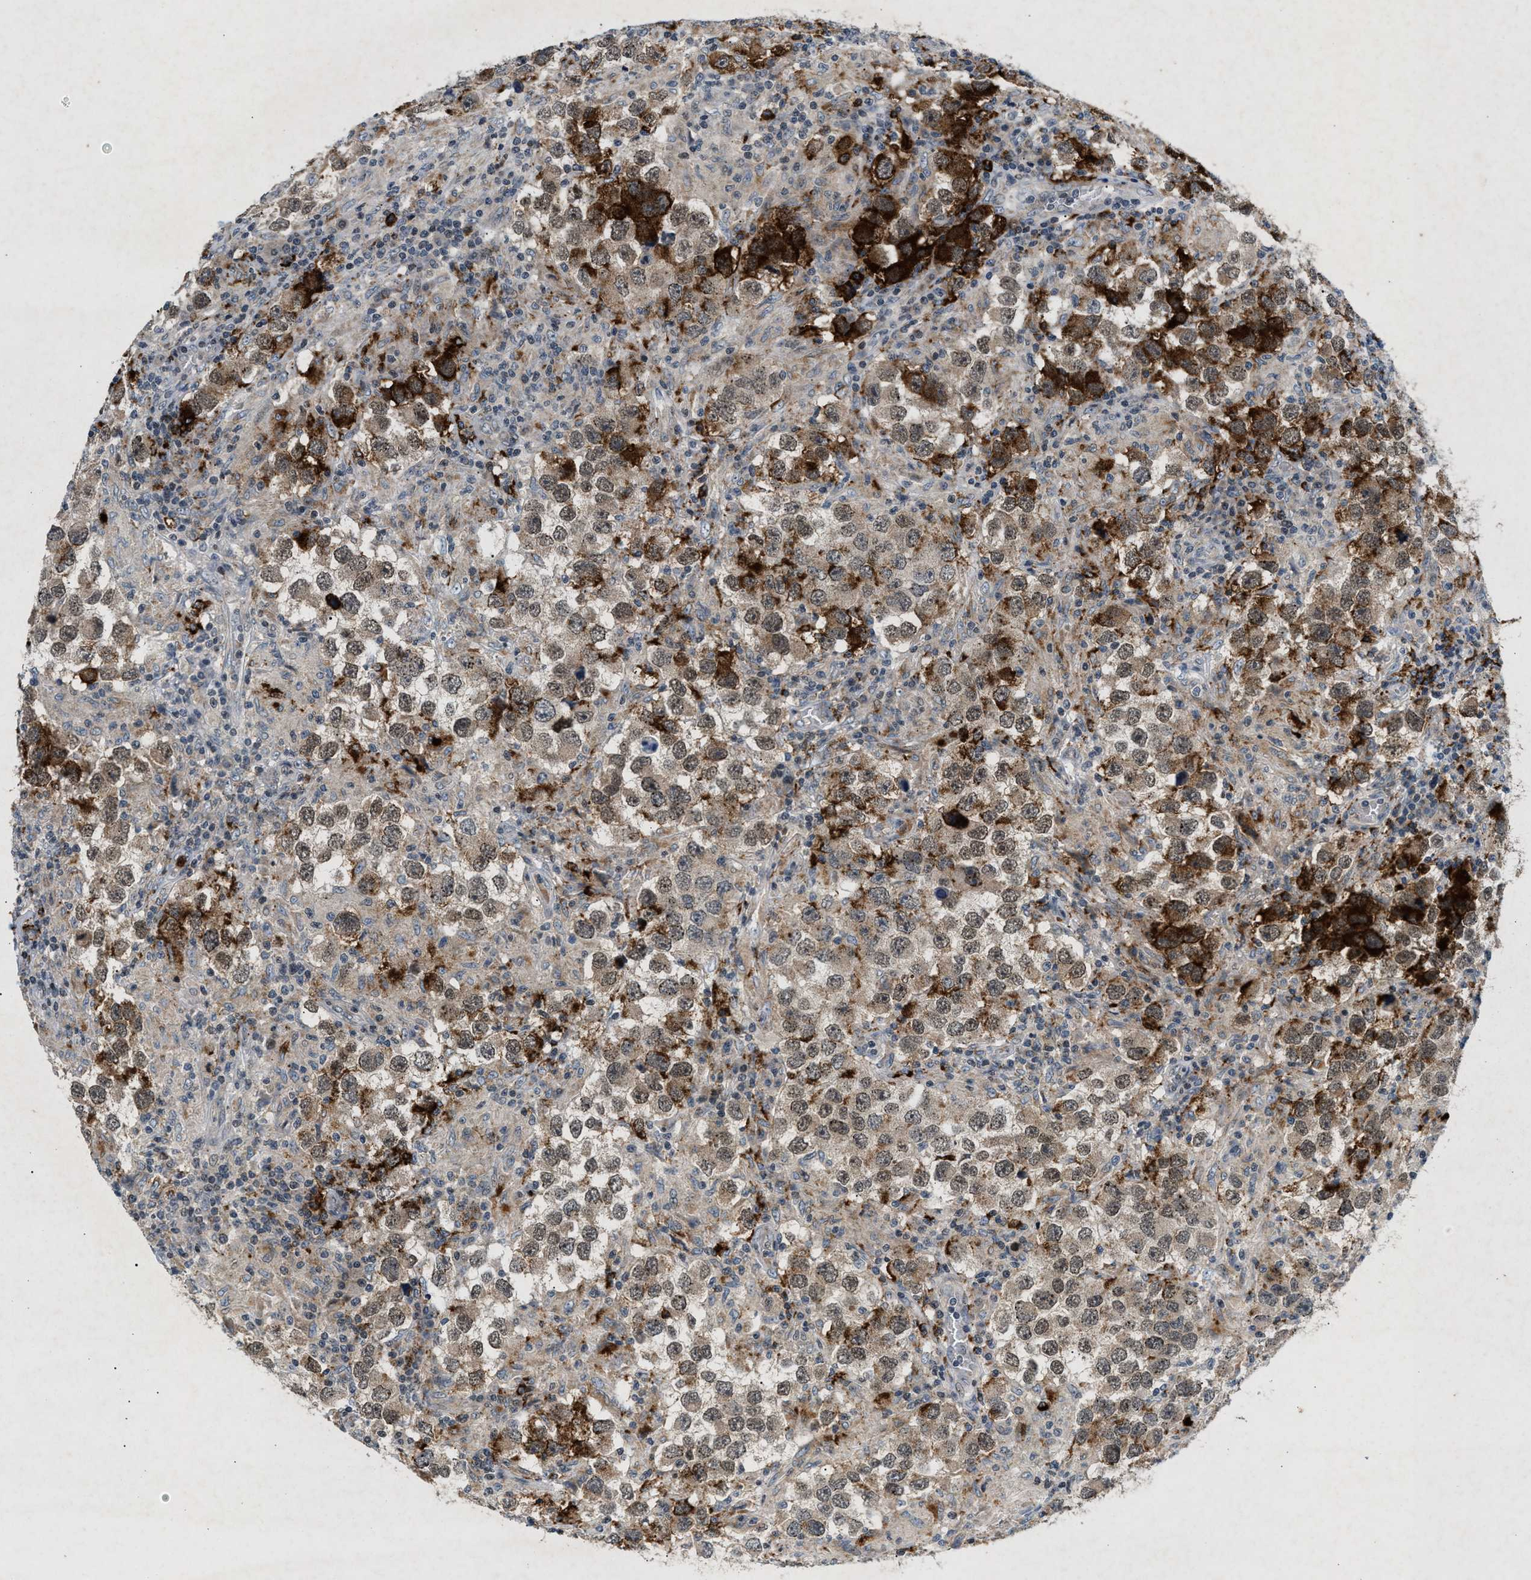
{"staining": {"intensity": "strong", "quantity": "<25%", "location": "cytoplasmic/membranous,nuclear"}, "tissue": "testis cancer", "cell_type": "Tumor cells", "image_type": "cancer", "snomed": [{"axis": "morphology", "description": "Carcinoma, Embryonal, NOS"}, {"axis": "topography", "description": "Testis"}], "caption": "This histopathology image exhibits immunohistochemistry staining of testis embryonal carcinoma, with medium strong cytoplasmic/membranous and nuclear expression in approximately <25% of tumor cells.", "gene": "ZPR1", "patient": {"sex": "male", "age": 21}}